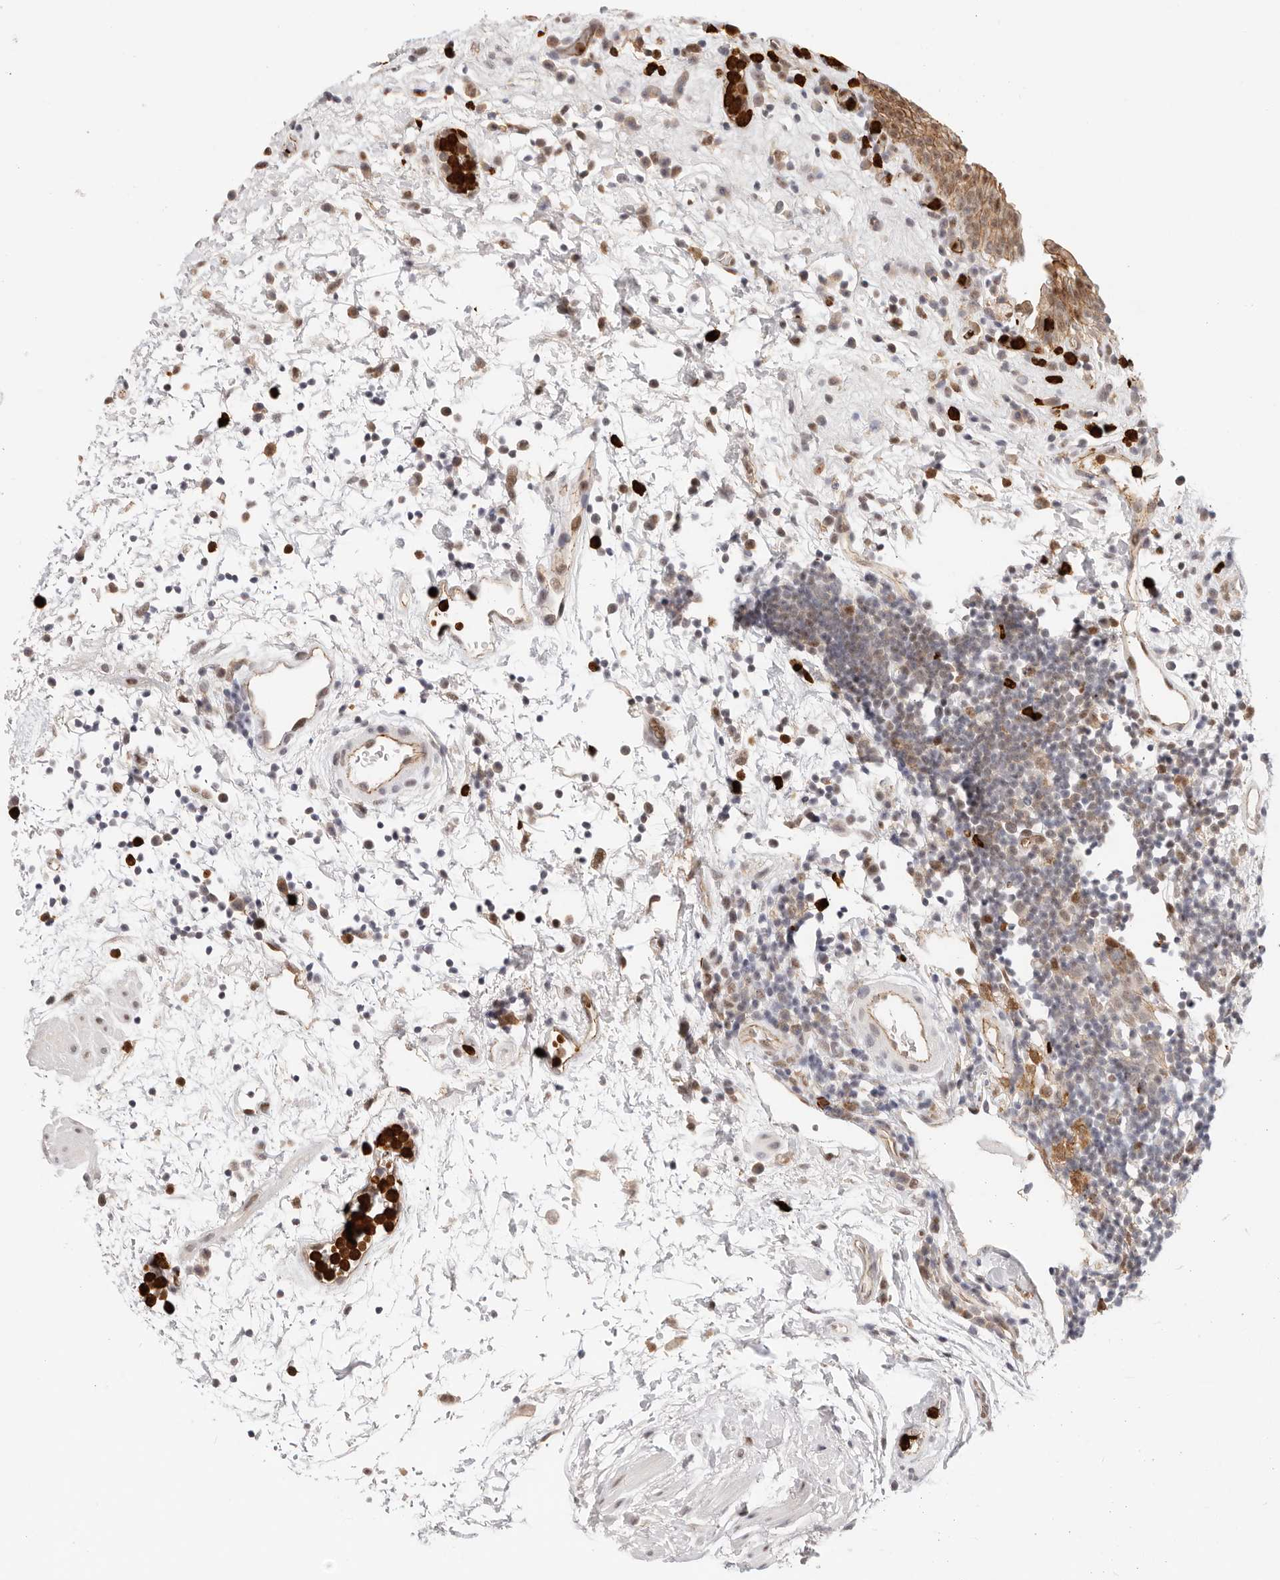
{"staining": {"intensity": "moderate", "quantity": ">75%", "location": "cytoplasmic/membranous,nuclear"}, "tissue": "urinary bladder", "cell_type": "Urothelial cells", "image_type": "normal", "snomed": [{"axis": "morphology", "description": "Normal tissue, NOS"}, {"axis": "morphology", "description": "Inflammation, NOS"}, {"axis": "topography", "description": "Urinary bladder"}], "caption": "Moderate cytoplasmic/membranous,nuclear protein staining is identified in approximately >75% of urothelial cells in urinary bladder. (Stains: DAB (3,3'-diaminobenzidine) in brown, nuclei in blue, Microscopy: brightfield microscopy at high magnification).", "gene": "AFDN", "patient": {"sex": "female", "age": 75}}